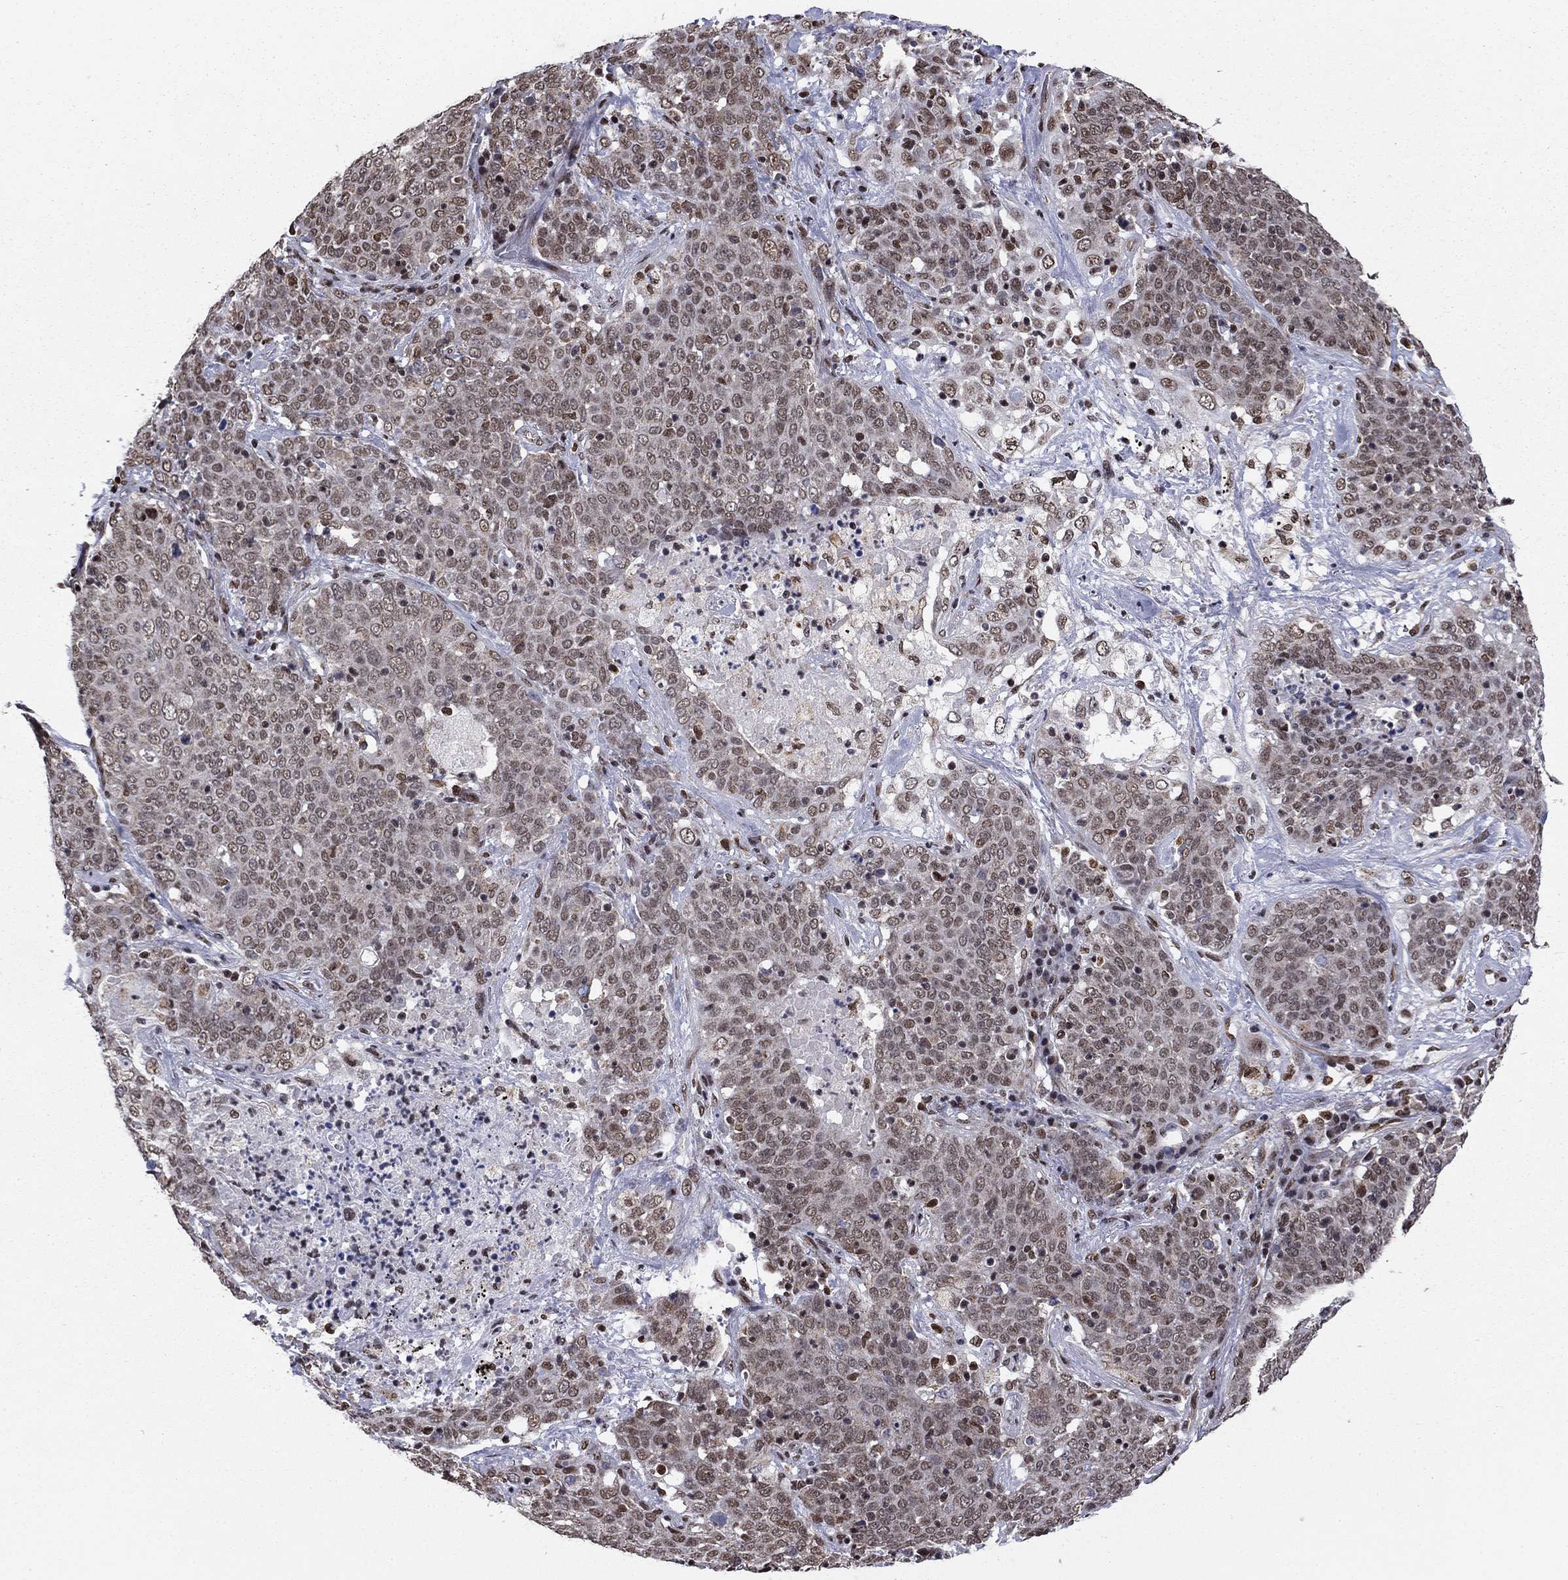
{"staining": {"intensity": "weak", "quantity": ">75%", "location": "cytoplasmic/membranous,nuclear"}, "tissue": "lung cancer", "cell_type": "Tumor cells", "image_type": "cancer", "snomed": [{"axis": "morphology", "description": "Squamous cell carcinoma, NOS"}, {"axis": "topography", "description": "Lung"}], "caption": "Weak cytoplasmic/membranous and nuclear expression for a protein is appreciated in approximately >75% of tumor cells of lung squamous cell carcinoma using IHC.", "gene": "N4BP2", "patient": {"sex": "male", "age": 82}}